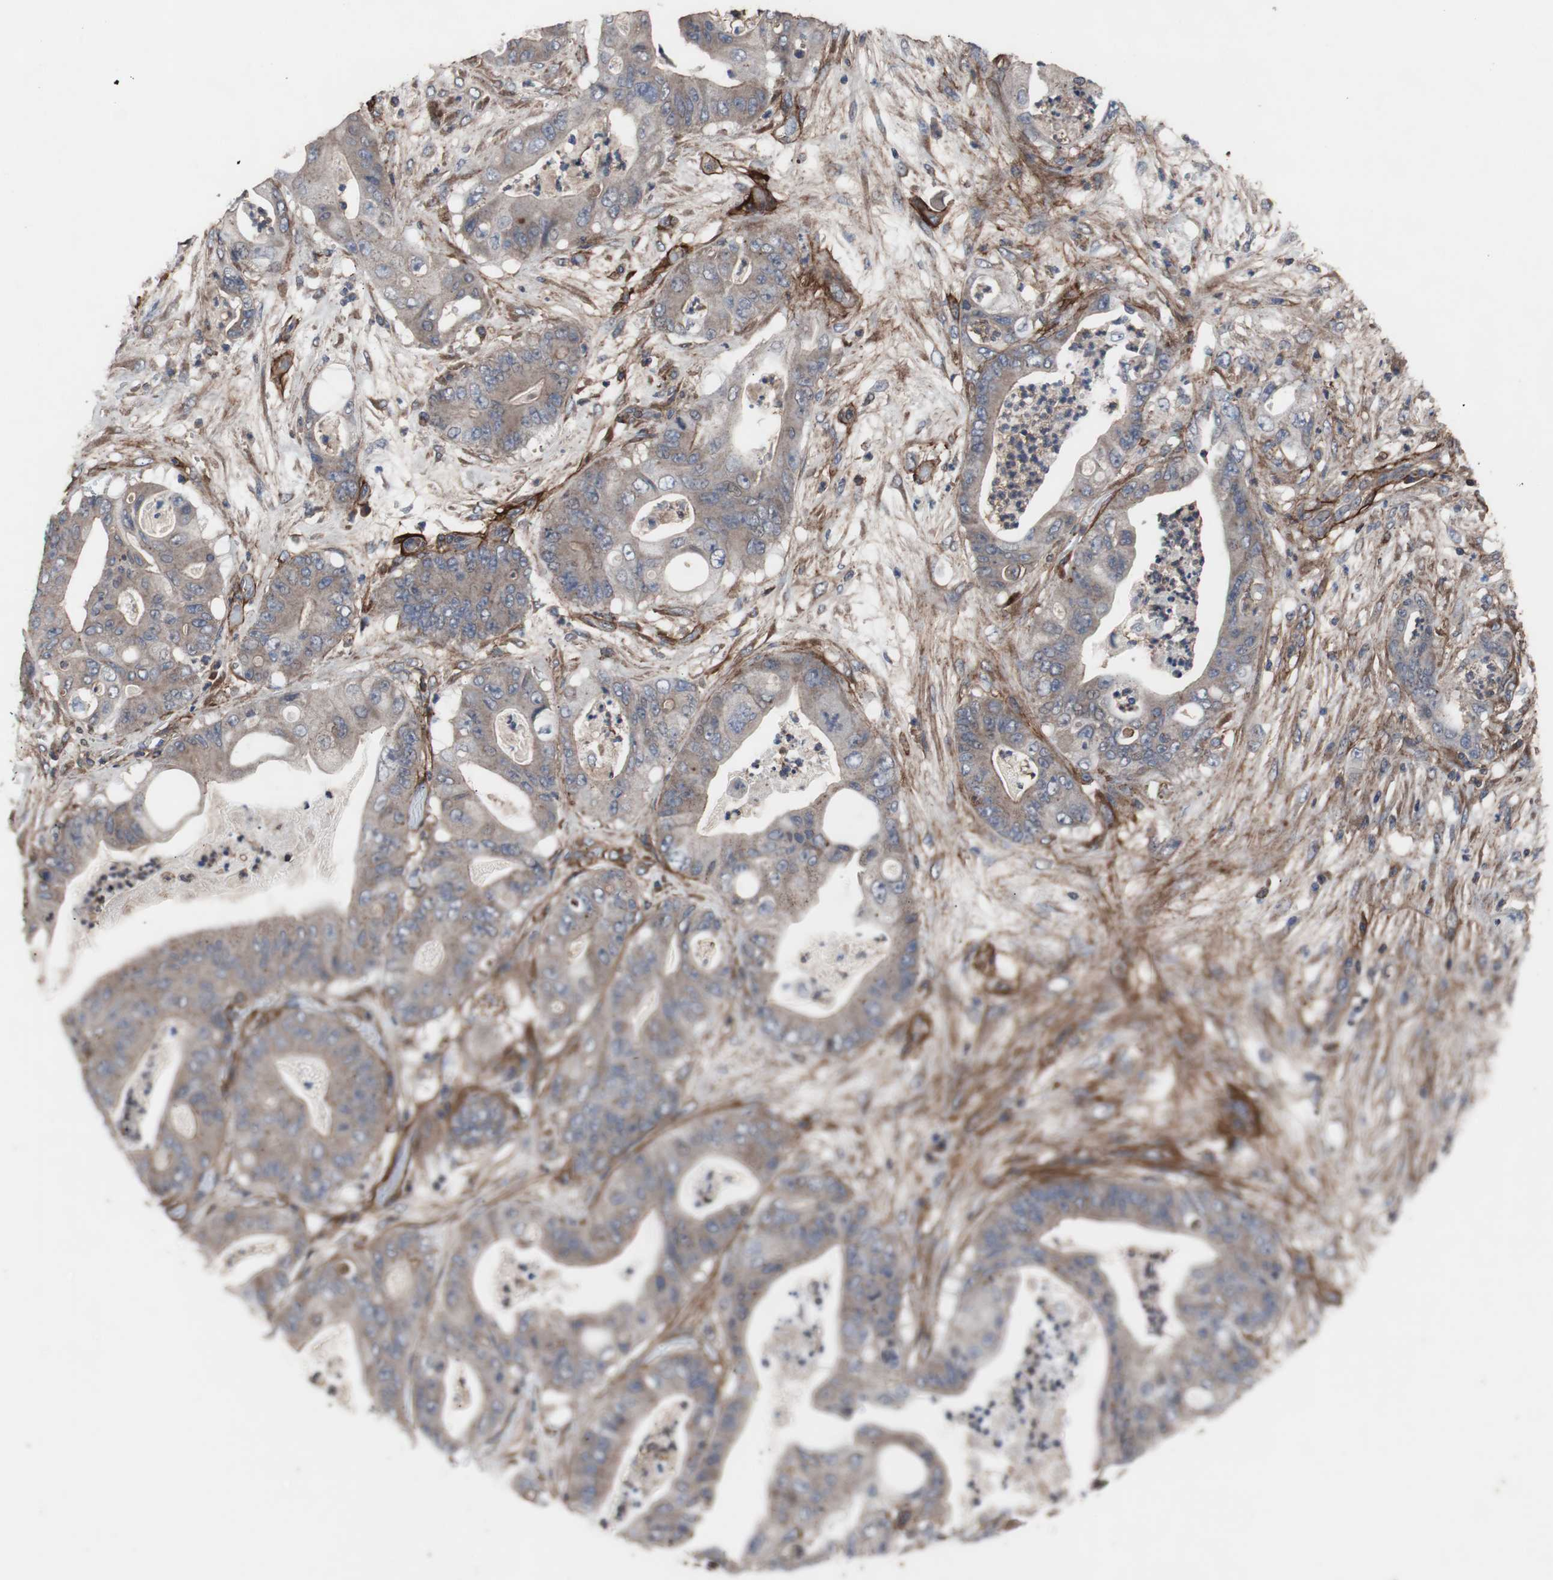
{"staining": {"intensity": "weak", "quantity": "25%-75%", "location": "cytoplasmic/membranous"}, "tissue": "stomach cancer", "cell_type": "Tumor cells", "image_type": "cancer", "snomed": [{"axis": "morphology", "description": "Adenocarcinoma, NOS"}, {"axis": "topography", "description": "Stomach"}], "caption": "High-magnification brightfield microscopy of stomach cancer (adenocarcinoma) stained with DAB (3,3'-diaminobenzidine) (brown) and counterstained with hematoxylin (blue). tumor cells exhibit weak cytoplasmic/membranous staining is identified in about25%-75% of cells.", "gene": "COL6A2", "patient": {"sex": "female", "age": 73}}